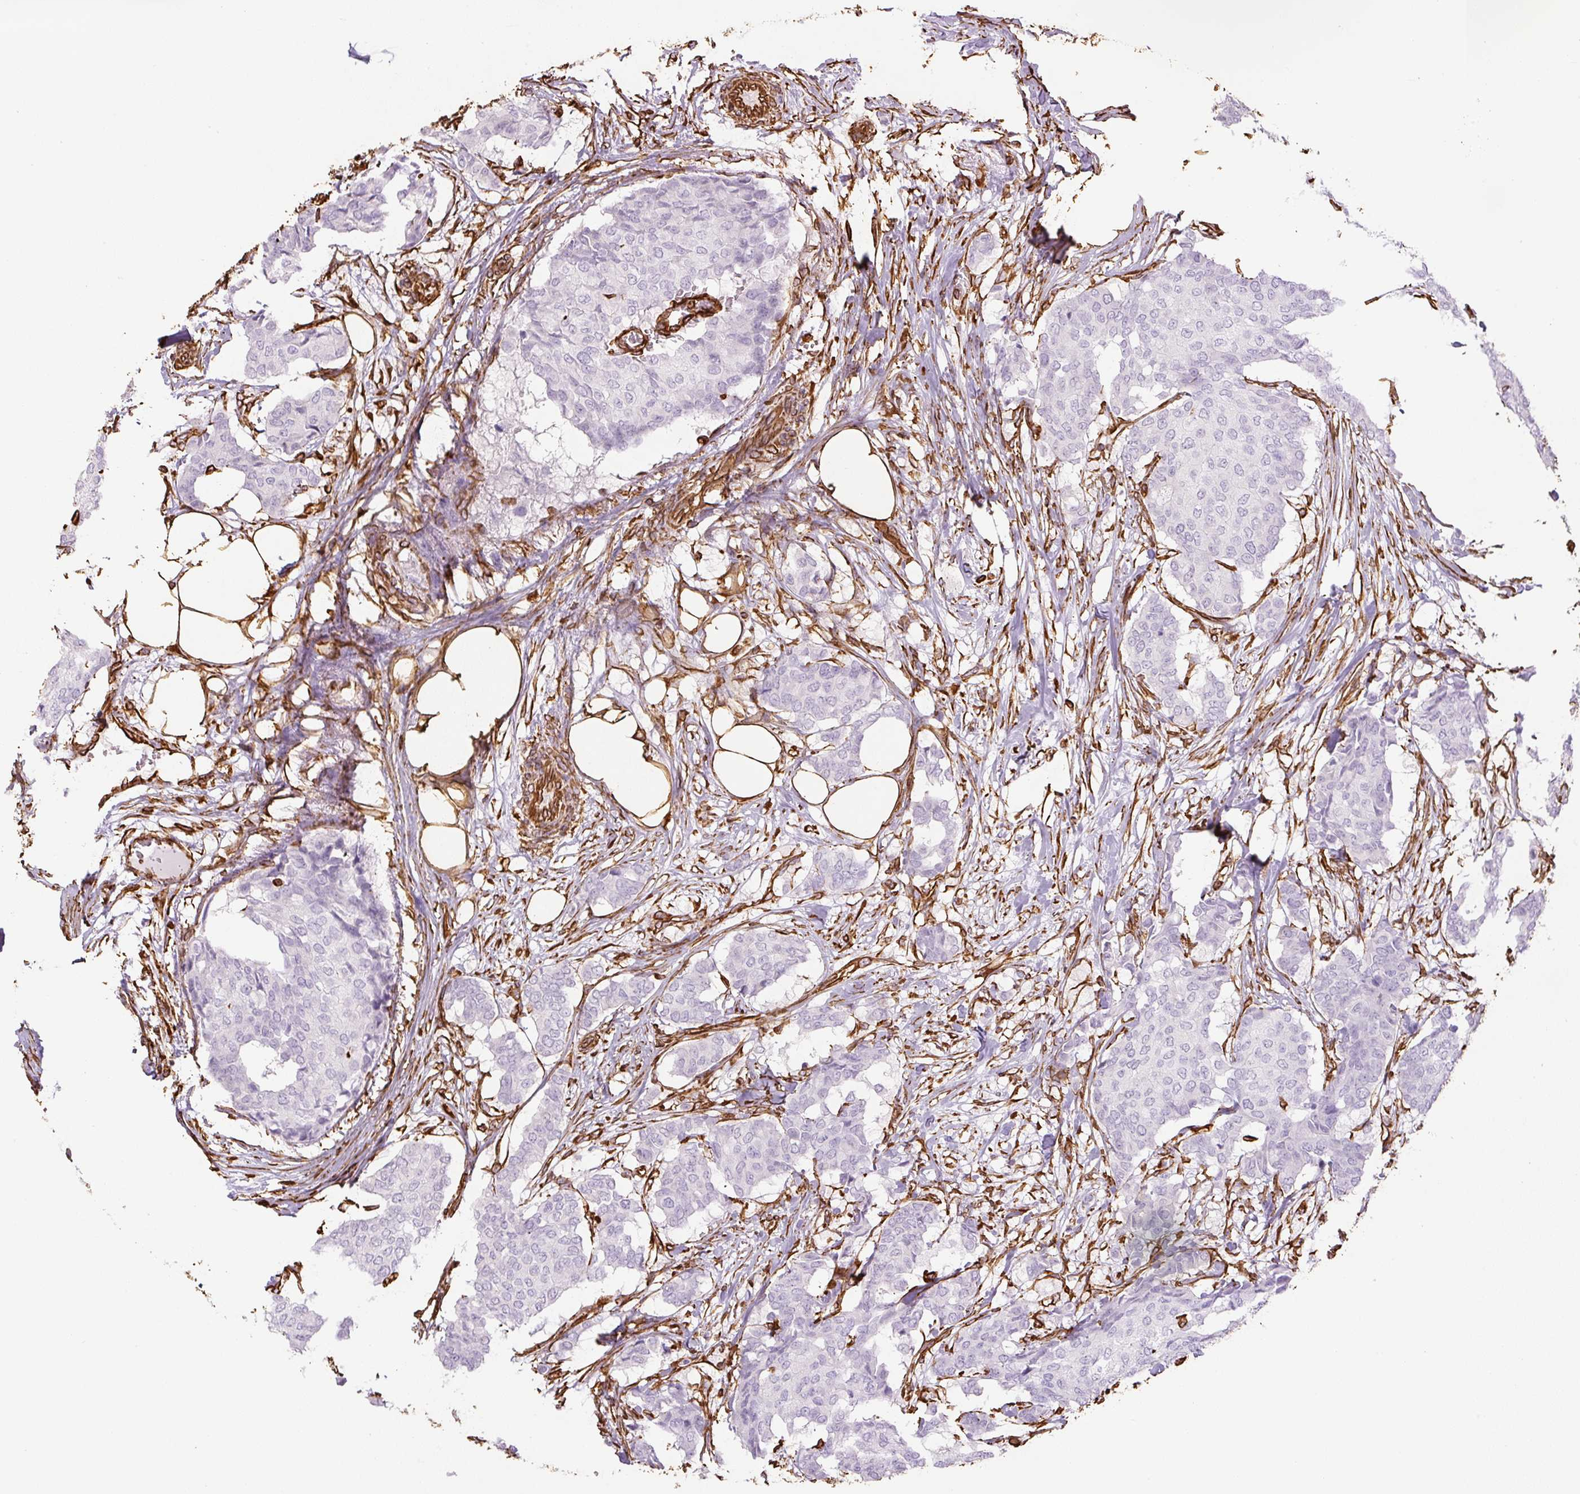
{"staining": {"intensity": "negative", "quantity": "none", "location": "none"}, "tissue": "breast cancer", "cell_type": "Tumor cells", "image_type": "cancer", "snomed": [{"axis": "morphology", "description": "Duct carcinoma"}, {"axis": "topography", "description": "Breast"}], "caption": "Image shows no significant protein staining in tumor cells of breast cancer (infiltrating ductal carcinoma). The staining was performed using DAB (3,3'-diaminobenzidine) to visualize the protein expression in brown, while the nuclei were stained in blue with hematoxylin (Magnification: 20x).", "gene": "VIM", "patient": {"sex": "female", "age": 75}}